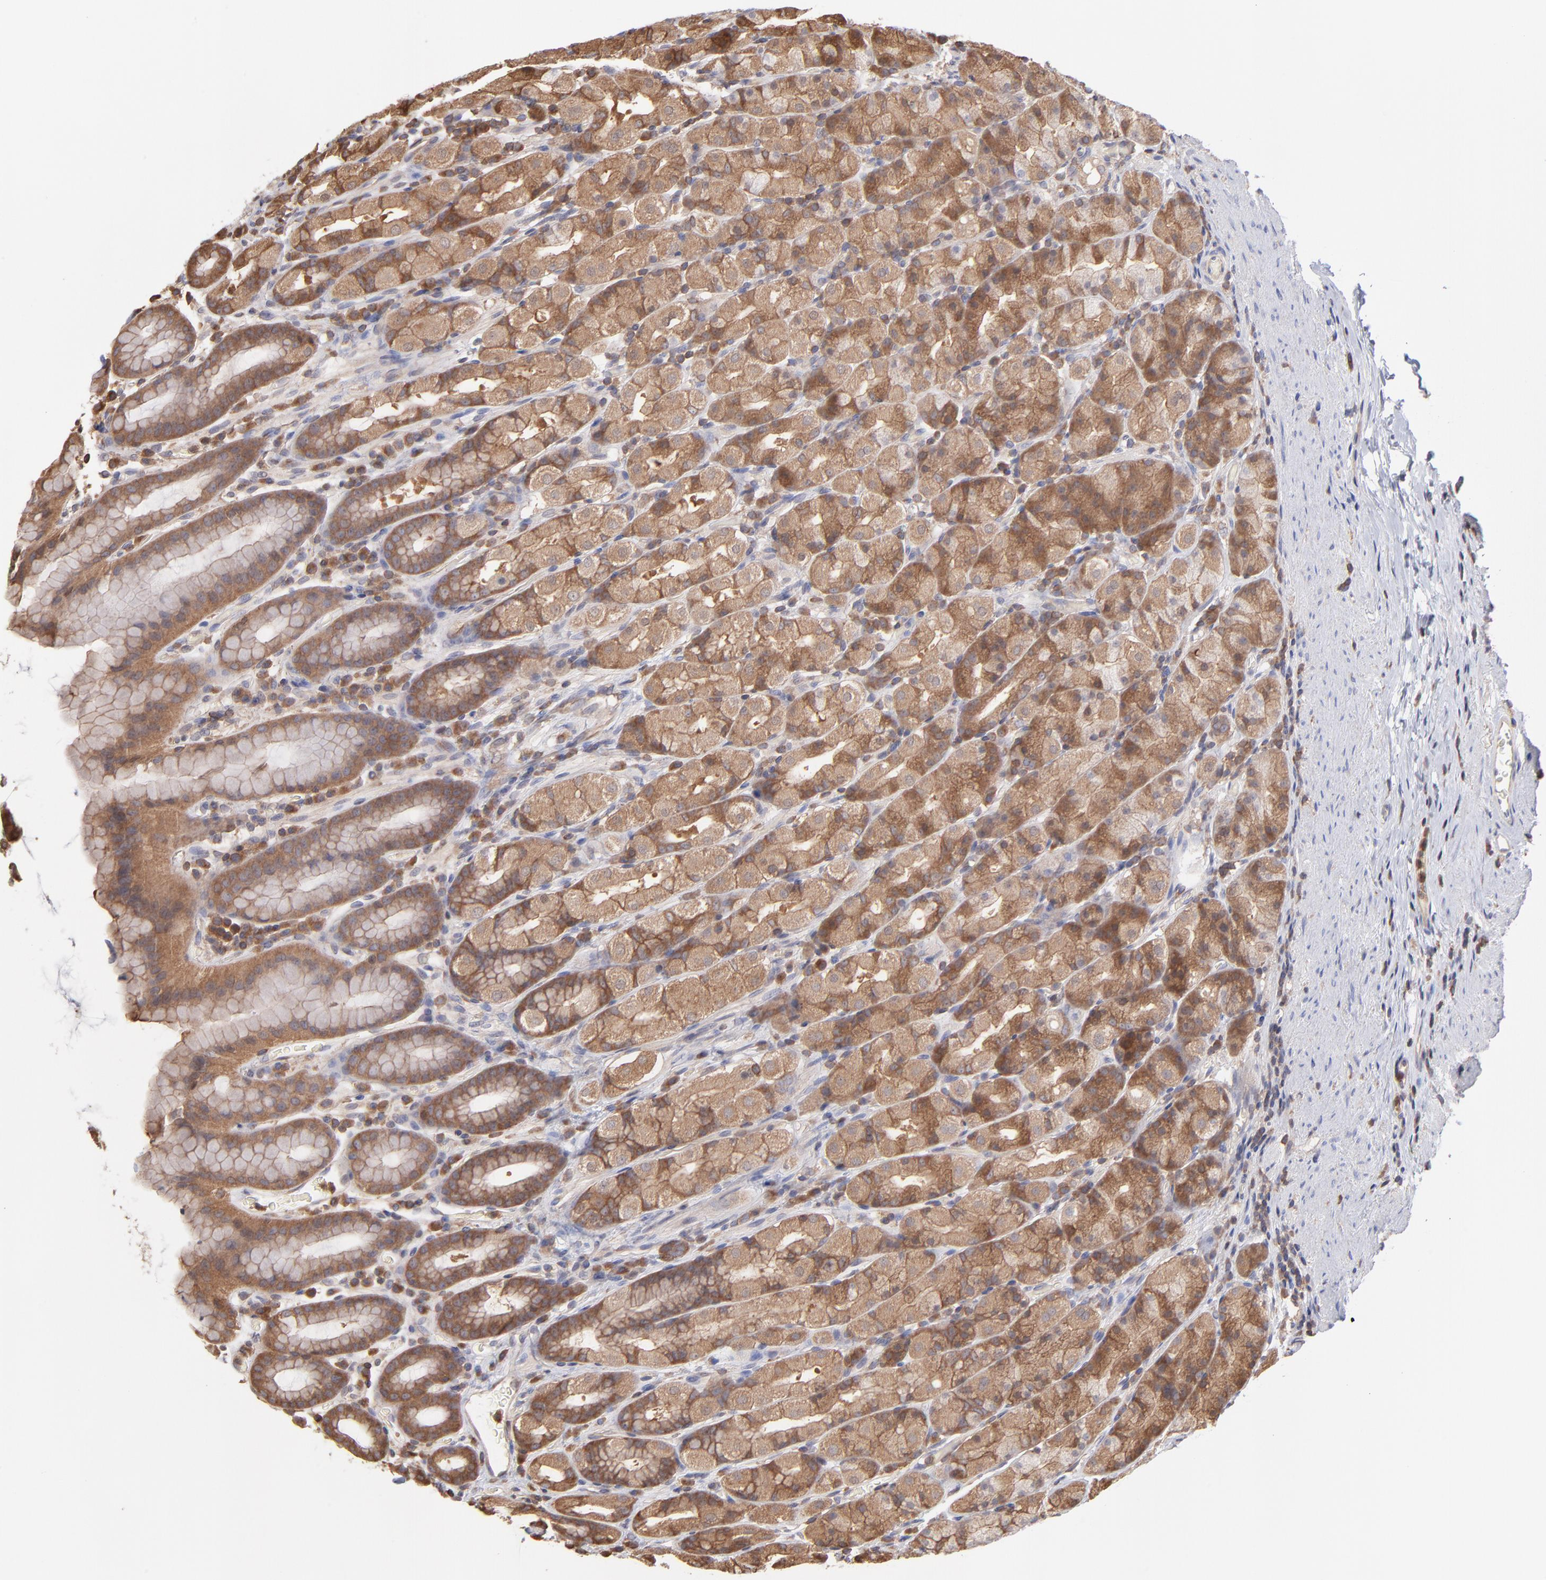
{"staining": {"intensity": "strong", "quantity": "25%-75%", "location": "cytoplasmic/membranous"}, "tissue": "stomach", "cell_type": "Glandular cells", "image_type": "normal", "snomed": [{"axis": "morphology", "description": "Normal tissue, NOS"}, {"axis": "topography", "description": "Stomach, upper"}], "caption": "The immunohistochemical stain shows strong cytoplasmic/membranous positivity in glandular cells of unremarkable stomach.", "gene": "MAP2K2", "patient": {"sex": "male", "age": 68}}